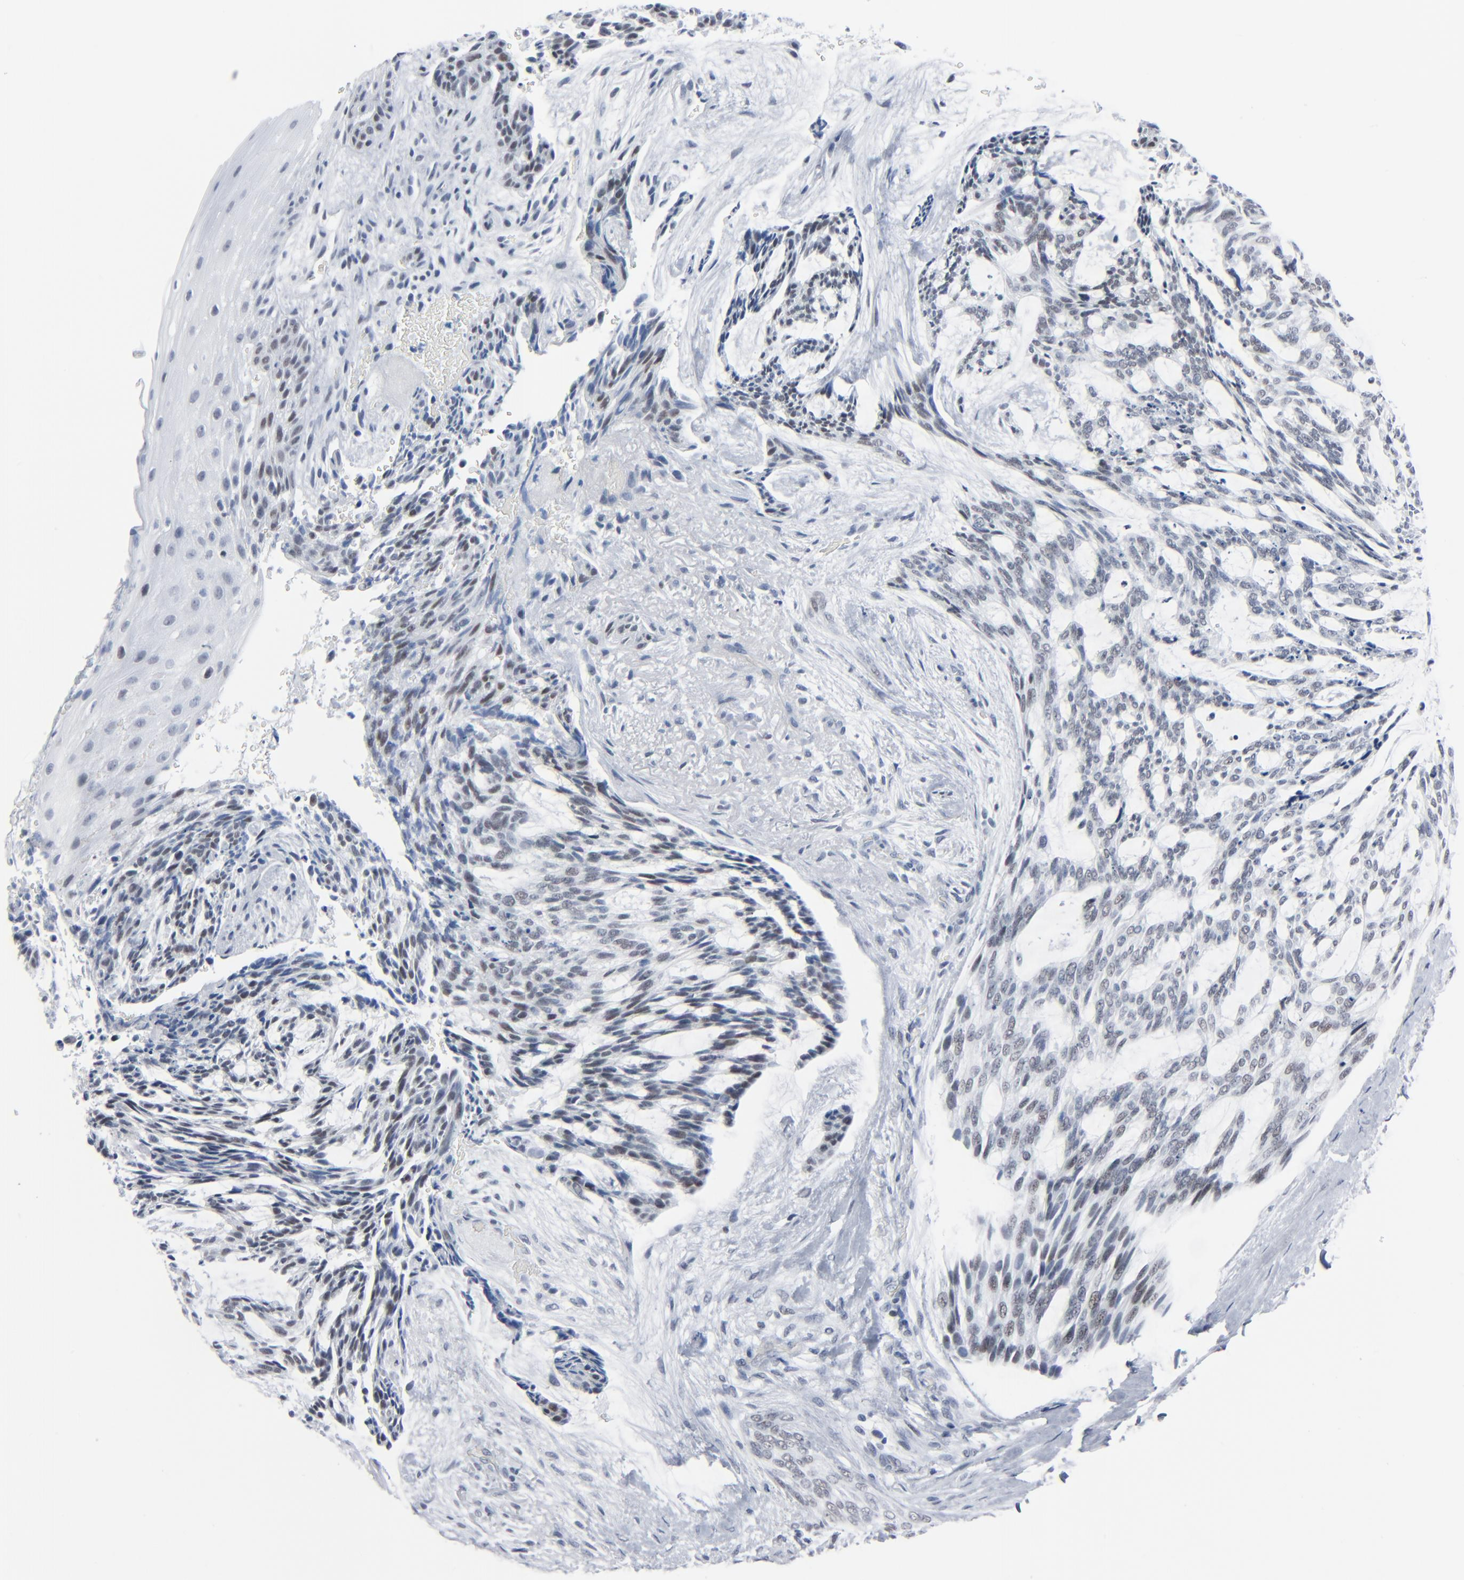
{"staining": {"intensity": "weak", "quantity": "<25%", "location": "nuclear"}, "tissue": "skin cancer", "cell_type": "Tumor cells", "image_type": "cancer", "snomed": [{"axis": "morphology", "description": "Normal tissue, NOS"}, {"axis": "morphology", "description": "Basal cell carcinoma"}, {"axis": "topography", "description": "Skin"}], "caption": "Micrograph shows no significant protein expression in tumor cells of skin cancer (basal cell carcinoma). Nuclei are stained in blue.", "gene": "SIRT1", "patient": {"sex": "female", "age": 71}}